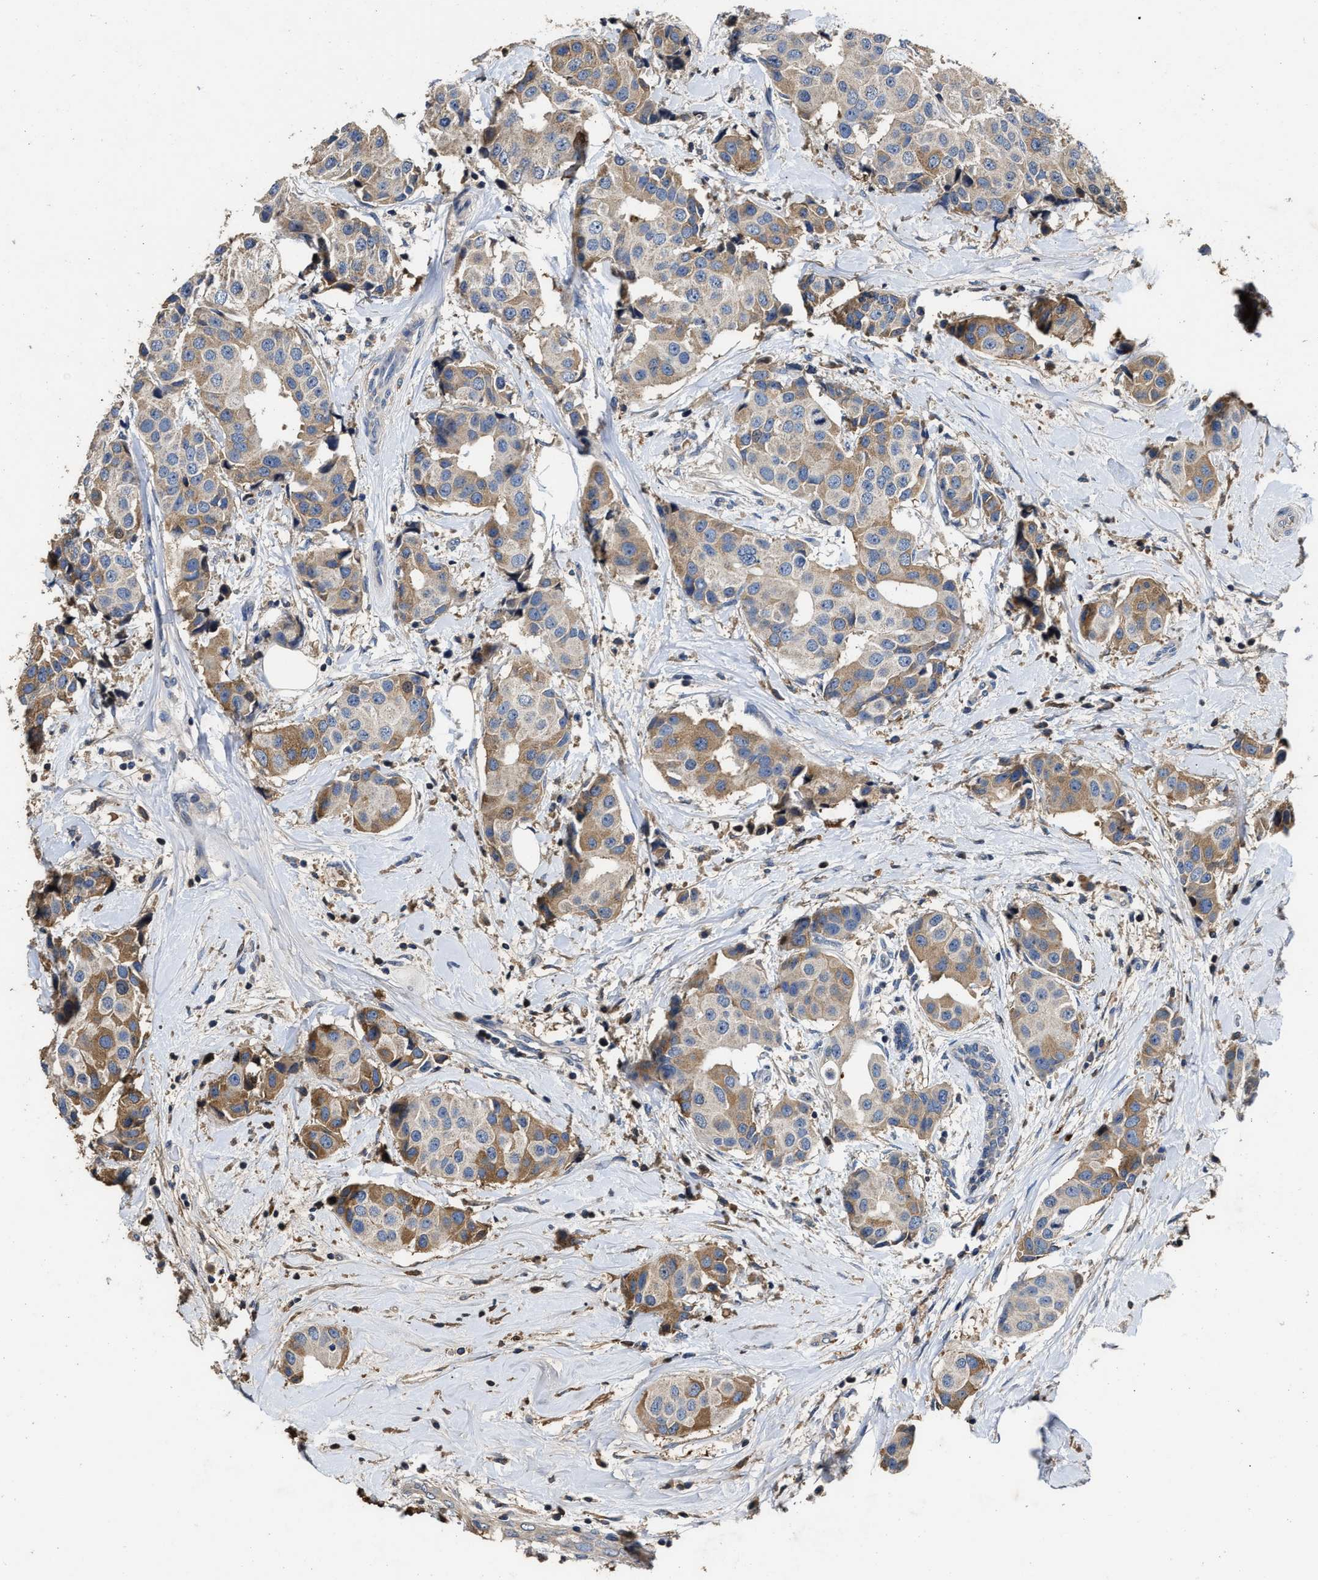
{"staining": {"intensity": "moderate", "quantity": "25%-75%", "location": "cytoplasmic/membranous"}, "tissue": "breast cancer", "cell_type": "Tumor cells", "image_type": "cancer", "snomed": [{"axis": "morphology", "description": "Normal tissue, NOS"}, {"axis": "morphology", "description": "Duct carcinoma"}, {"axis": "topography", "description": "Breast"}], "caption": "Breast cancer stained with a brown dye exhibits moderate cytoplasmic/membranous positive expression in approximately 25%-75% of tumor cells.", "gene": "C3", "patient": {"sex": "female", "age": 39}}